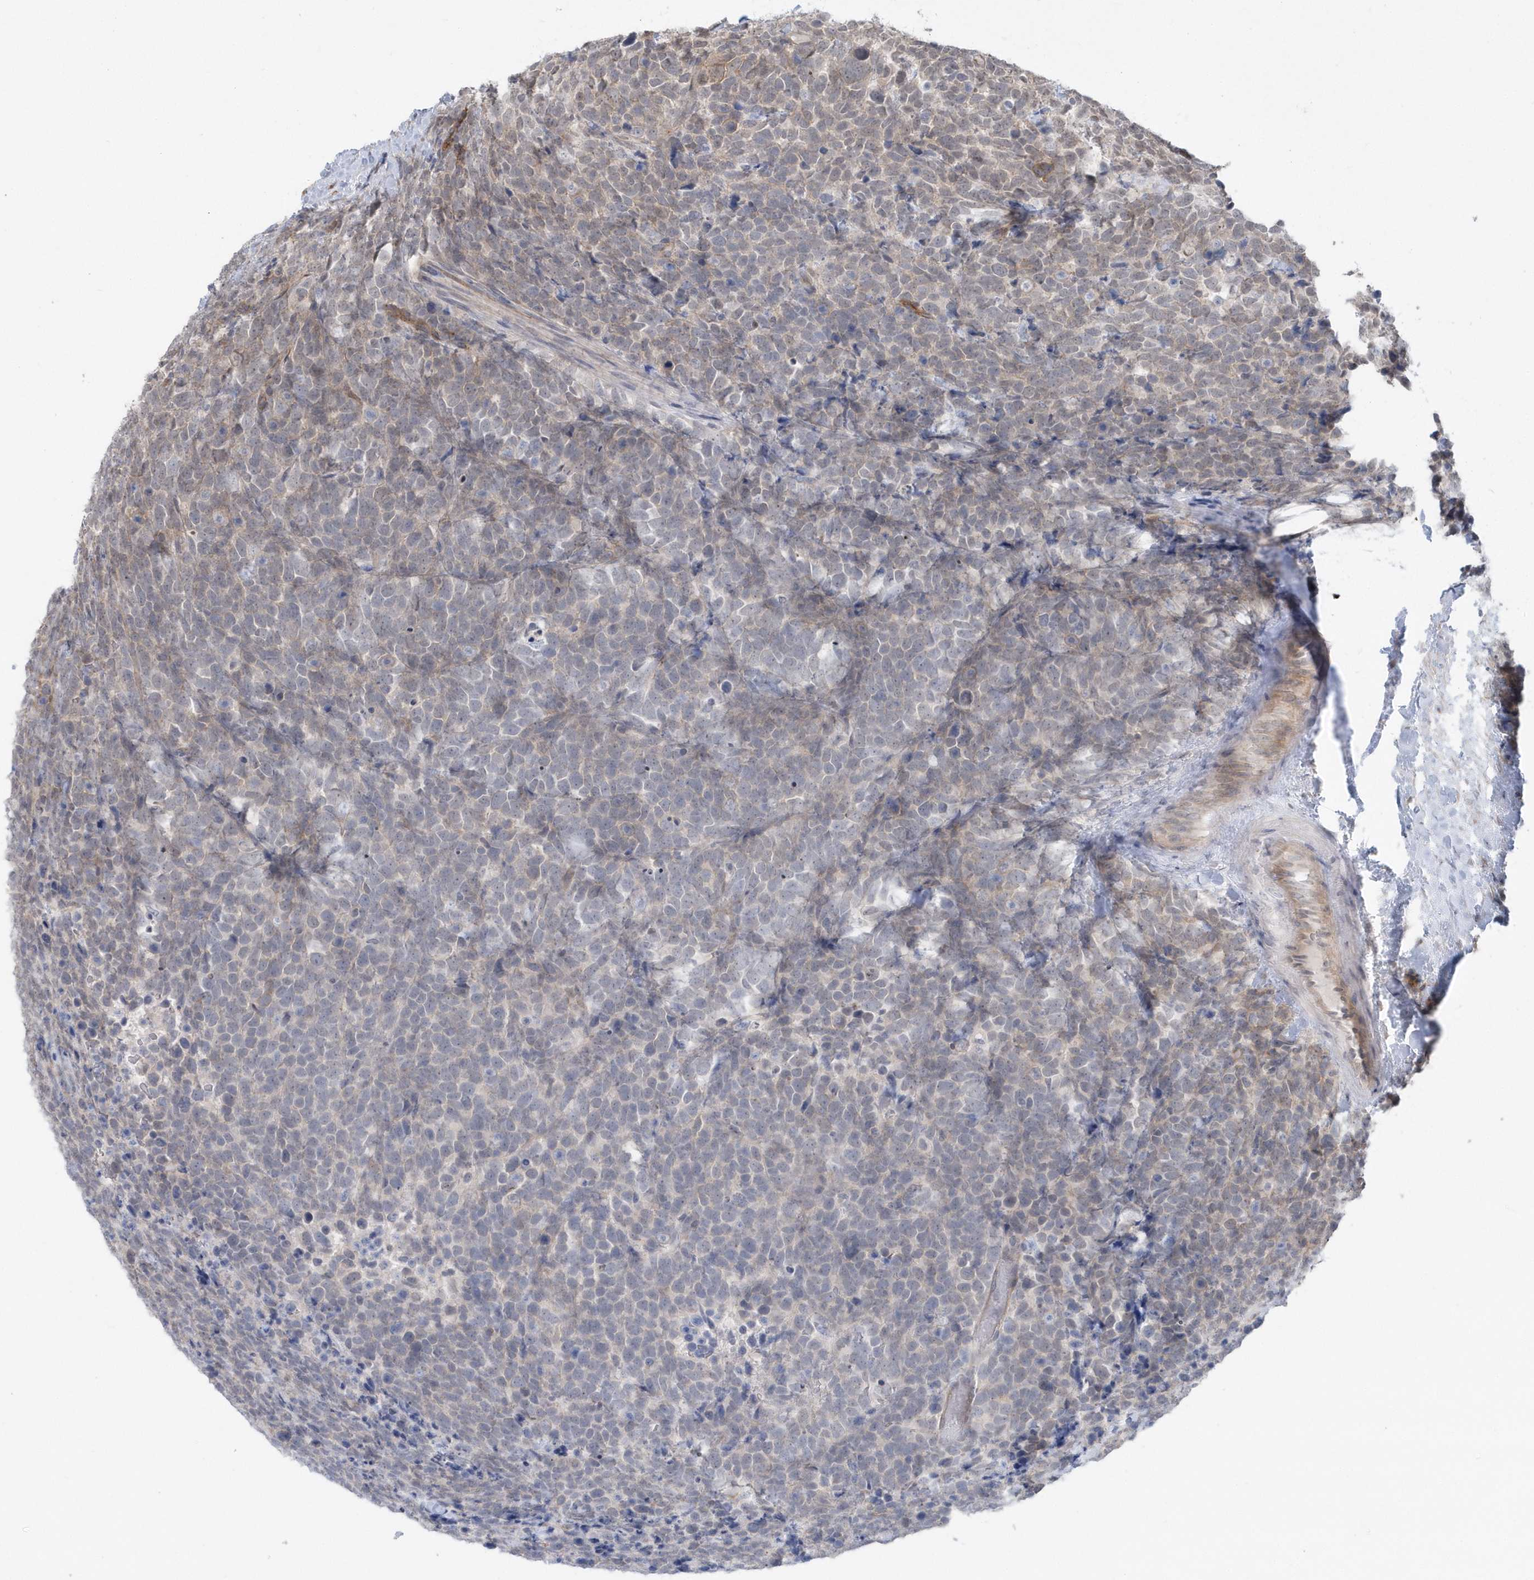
{"staining": {"intensity": "weak", "quantity": "<25%", "location": "cytoplasmic/membranous"}, "tissue": "urothelial cancer", "cell_type": "Tumor cells", "image_type": "cancer", "snomed": [{"axis": "morphology", "description": "Urothelial carcinoma, High grade"}, {"axis": "topography", "description": "Urinary bladder"}], "caption": "This is an IHC photomicrograph of human urothelial carcinoma (high-grade). There is no positivity in tumor cells.", "gene": "CRIP3", "patient": {"sex": "female", "age": 82}}